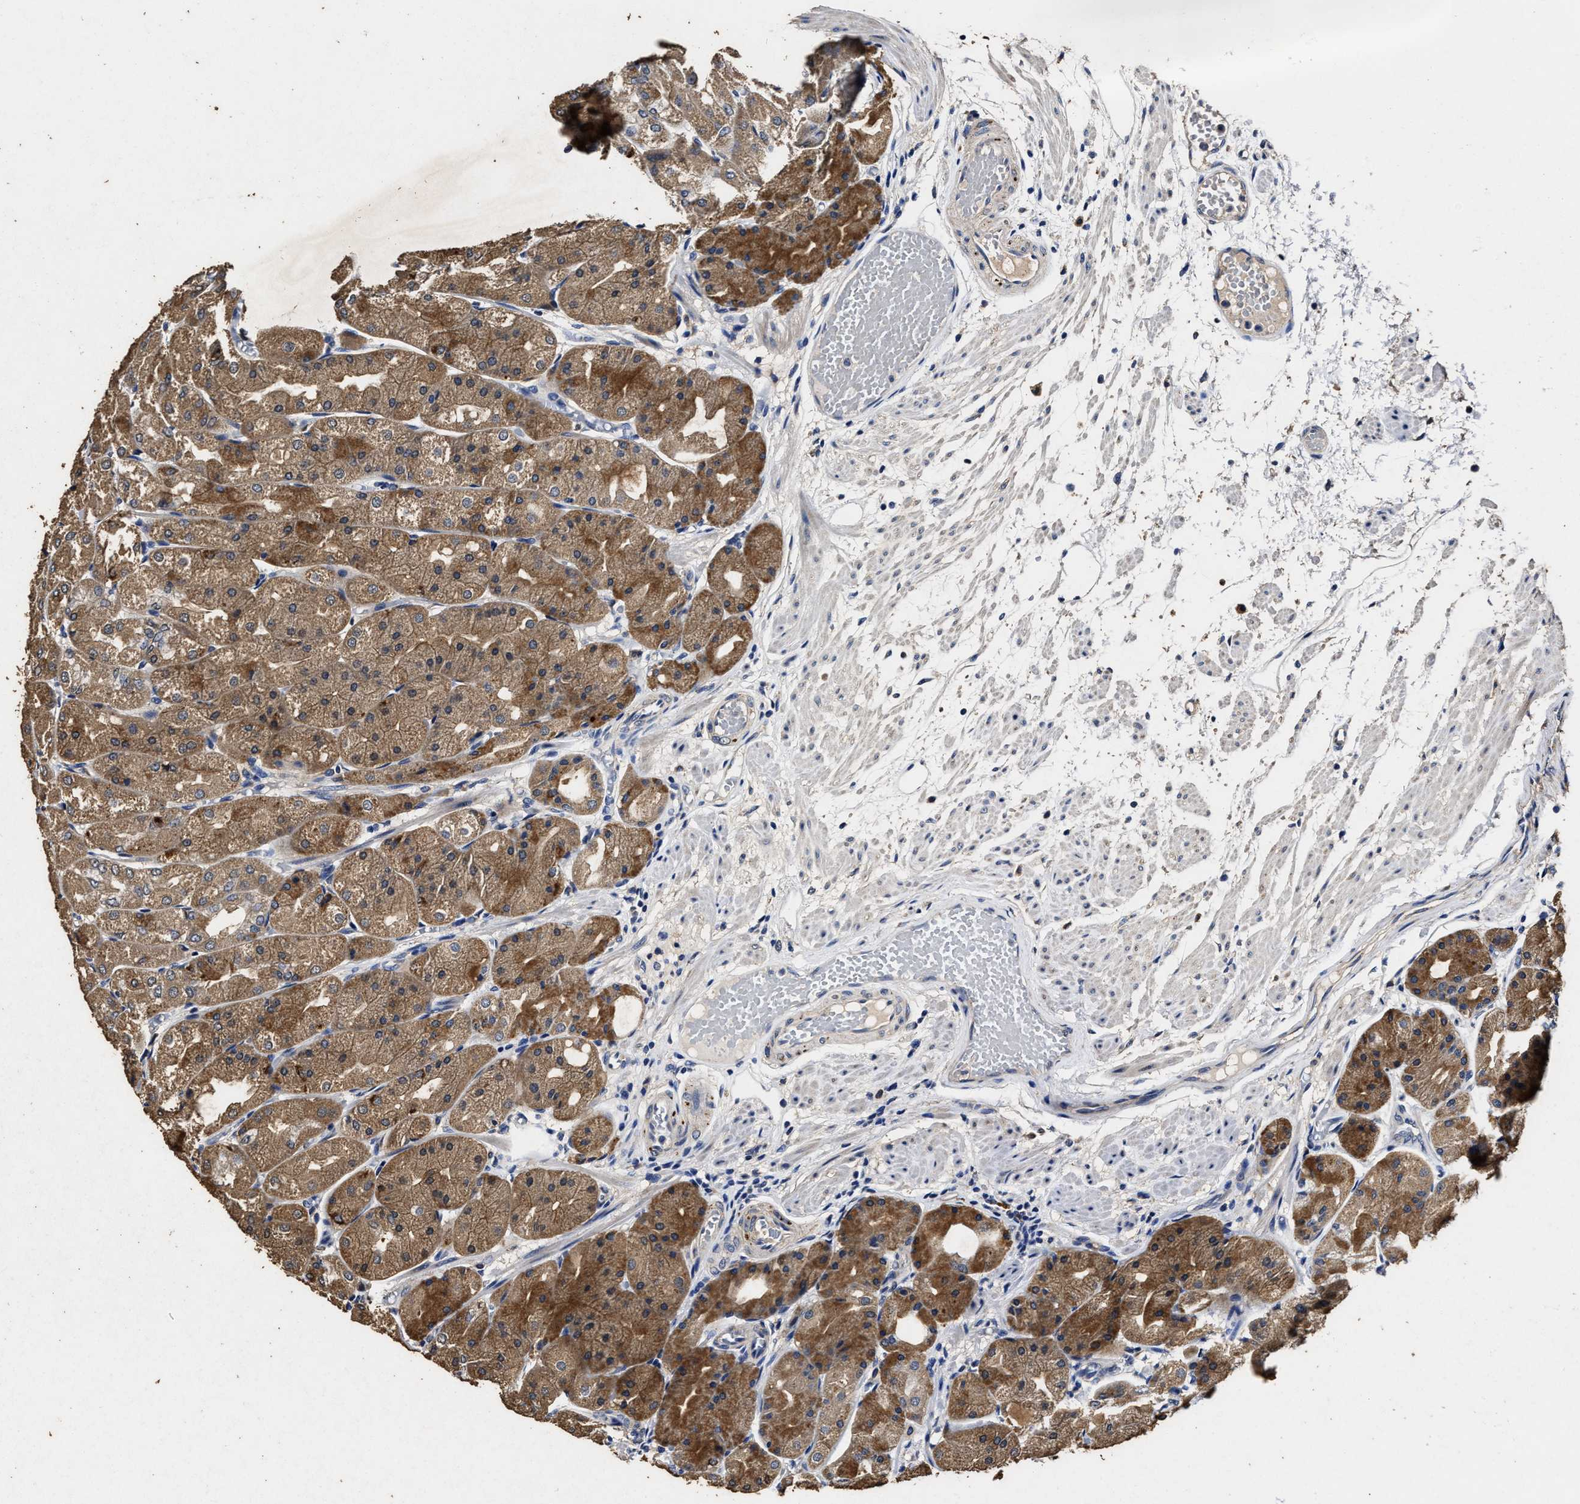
{"staining": {"intensity": "strong", "quantity": ">75%", "location": "cytoplasmic/membranous"}, "tissue": "stomach", "cell_type": "Glandular cells", "image_type": "normal", "snomed": [{"axis": "morphology", "description": "Normal tissue, NOS"}, {"axis": "topography", "description": "Stomach, upper"}], "caption": "IHC histopathology image of unremarkable stomach: stomach stained using immunohistochemistry (IHC) demonstrates high levels of strong protein expression localized specifically in the cytoplasmic/membranous of glandular cells, appearing as a cytoplasmic/membranous brown color.", "gene": "PPM1K", "patient": {"sex": "male", "age": 72}}